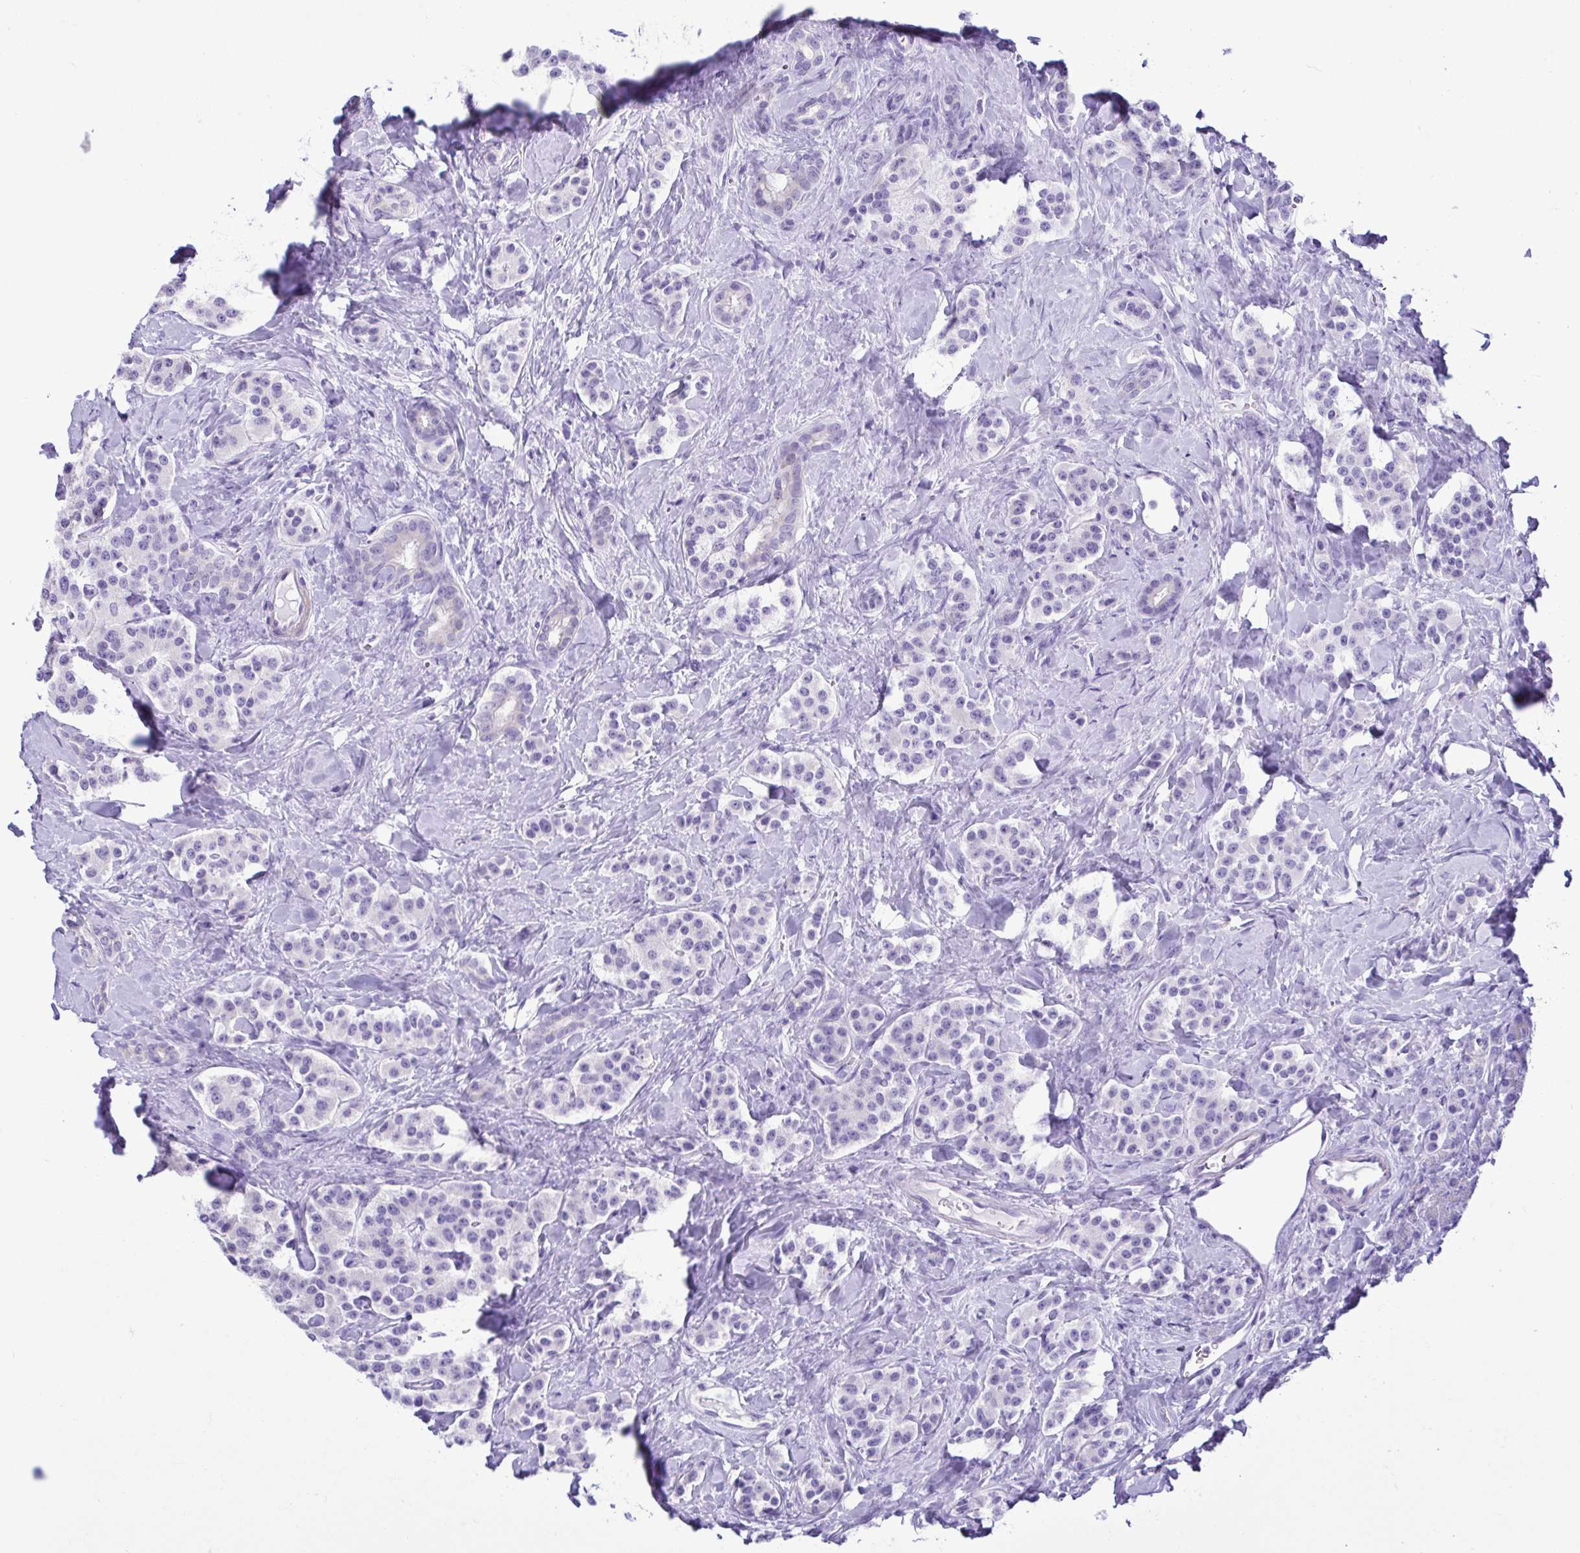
{"staining": {"intensity": "negative", "quantity": "none", "location": "none"}, "tissue": "carcinoid", "cell_type": "Tumor cells", "image_type": "cancer", "snomed": [{"axis": "morphology", "description": "Normal tissue, NOS"}, {"axis": "morphology", "description": "Carcinoid, malignant, NOS"}, {"axis": "topography", "description": "Pancreas"}], "caption": "A high-resolution image shows immunohistochemistry staining of carcinoid, which demonstrates no significant positivity in tumor cells.", "gene": "CBY2", "patient": {"sex": "male", "age": 36}}